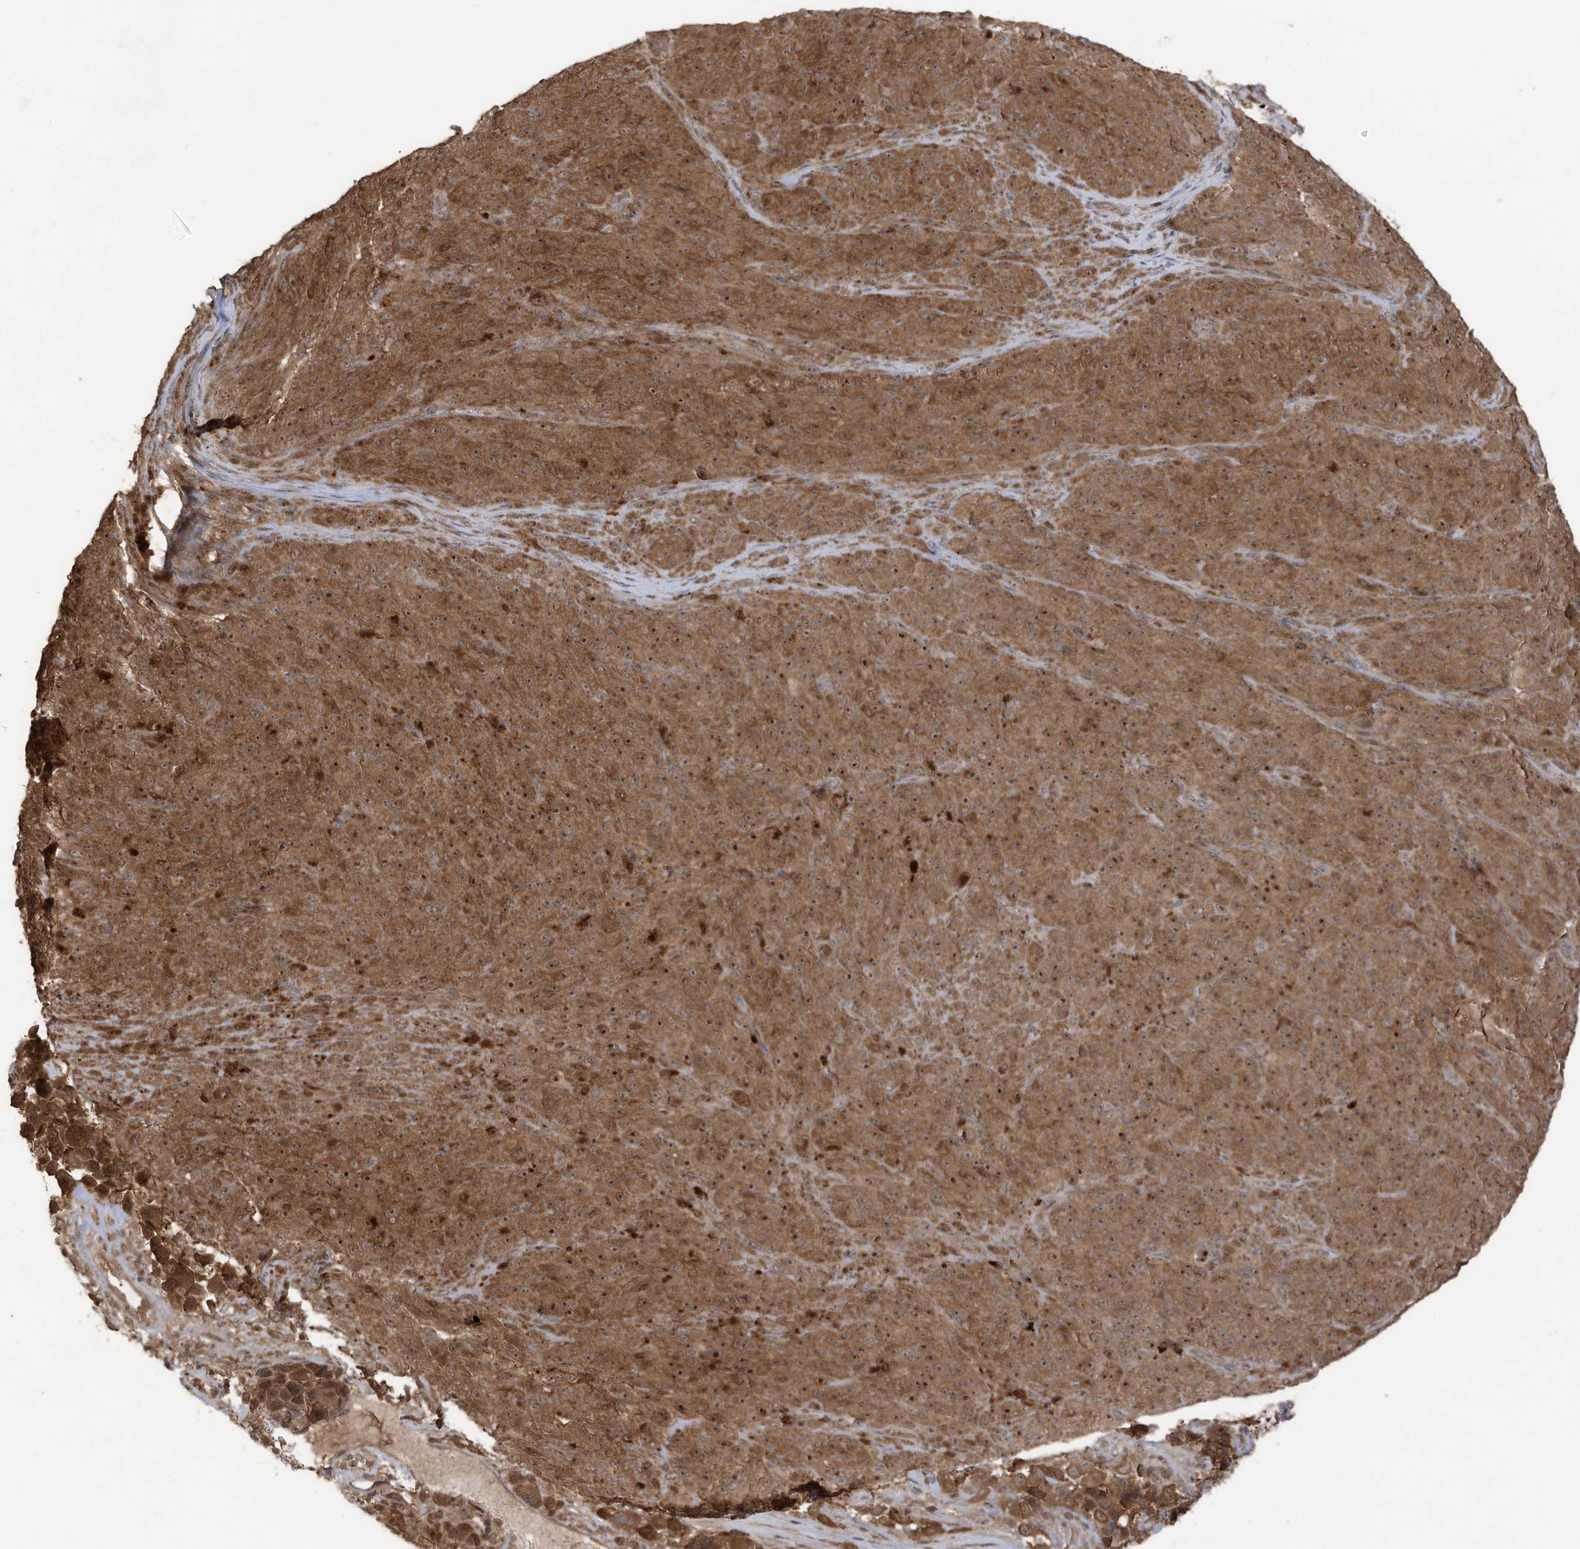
{"staining": {"intensity": "strong", "quantity": ">75%", "location": "cytoplasmic/membranous,nuclear"}, "tissue": "melanoma", "cell_type": "Tumor cells", "image_type": "cancer", "snomed": [{"axis": "morphology", "description": "Malignant melanoma, NOS"}, {"axis": "topography", "description": "Skin"}], "caption": "Immunohistochemistry (DAB) staining of human malignant melanoma shows strong cytoplasmic/membranous and nuclear protein expression in approximately >75% of tumor cells.", "gene": "CARF", "patient": {"sex": "female", "age": 82}}